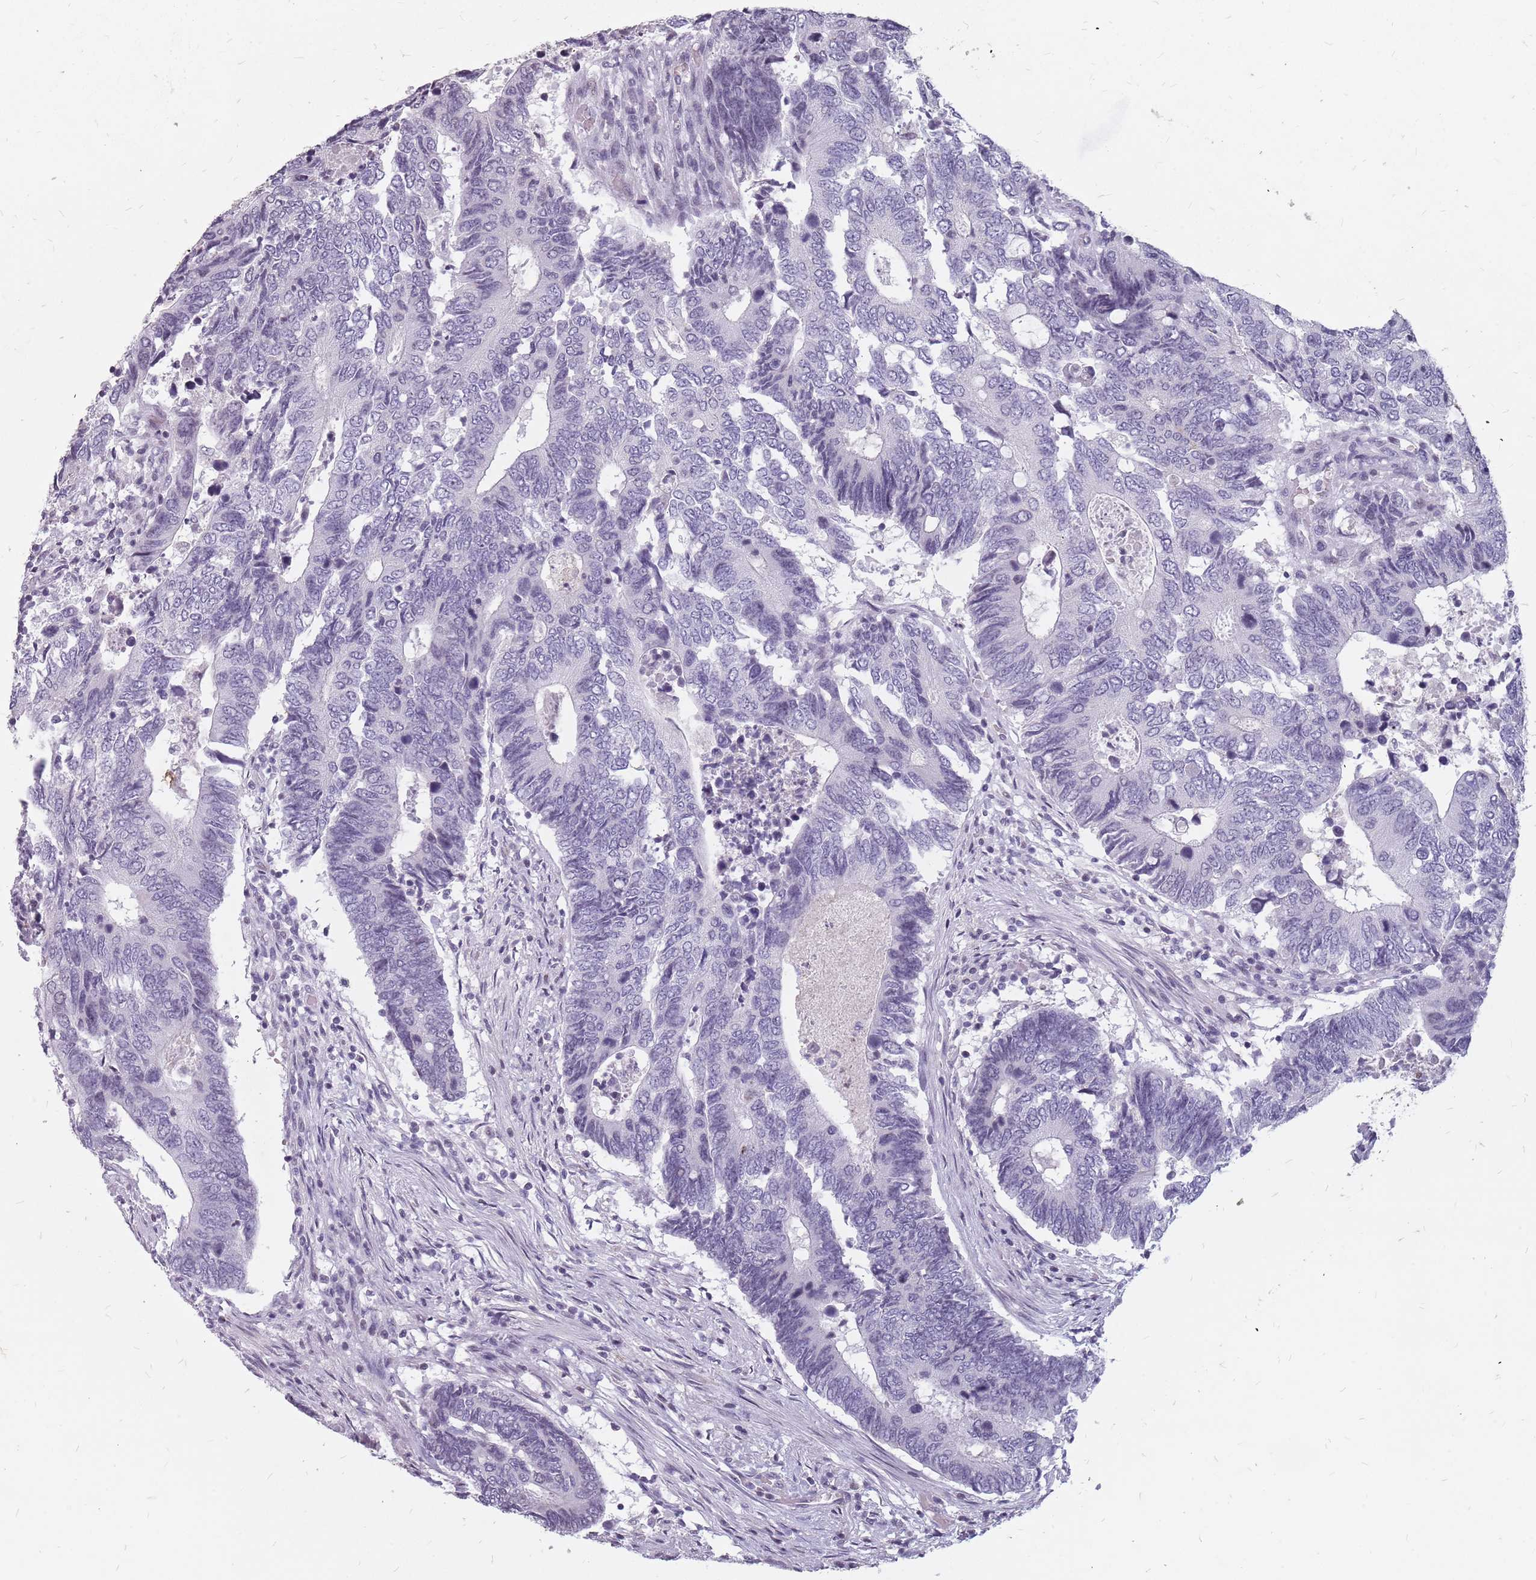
{"staining": {"intensity": "negative", "quantity": "none", "location": "none"}, "tissue": "colorectal cancer", "cell_type": "Tumor cells", "image_type": "cancer", "snomed": [{"axis": "morphology", "description": "Adenocarcinoma, NOS"}, {"axis": "topography", "description": "Colon"}], "caption": "Immunohistochemistry (IHC) micrograph of neoplastic tissue: adenocarcinoma (colorectal) stained with DAB displays no significant protein expression in tumor cells.", "gene": "NEK6", "patient": {"sex": "male", "age": 87}}